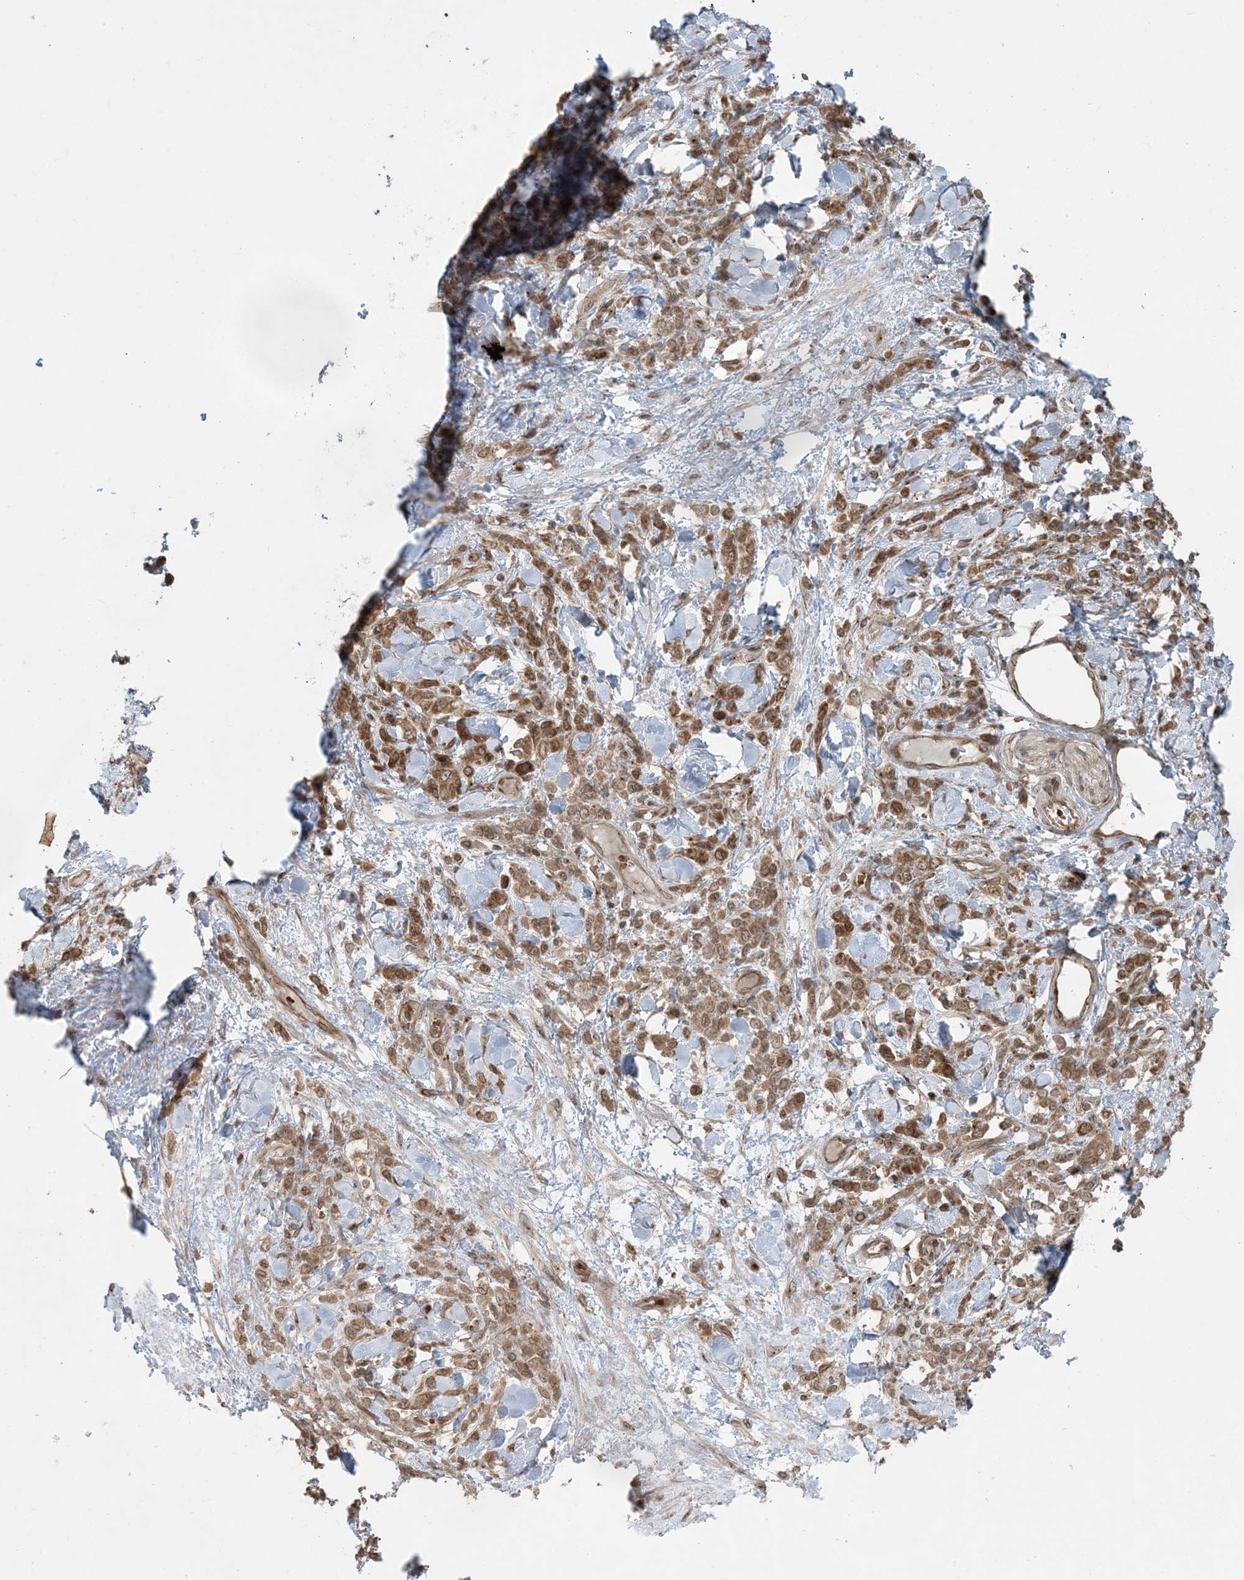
{"staining": {"intensity": "moderate", "quantity": ">75%", "location": "cytoplasmic/membranous"}, "tissue": "stomach cancer", "cell_type": "Tumor cells", "image_type": "cancer", "snomed": [{"axis": "morphology", "description": "Normal tissue, NOS"}, {"axis": "morphology", "description": "Adenocarcinoma, NOS"}, {"axis": "topography", "description": "Stomach"}], "caption": "A brown stain shows moderate cytoplasmic/membranous staining of a protein in human stomach cancer tumor cells.", "gene": "DDX19B", "patient": {"sex": "male", "age": 82}}